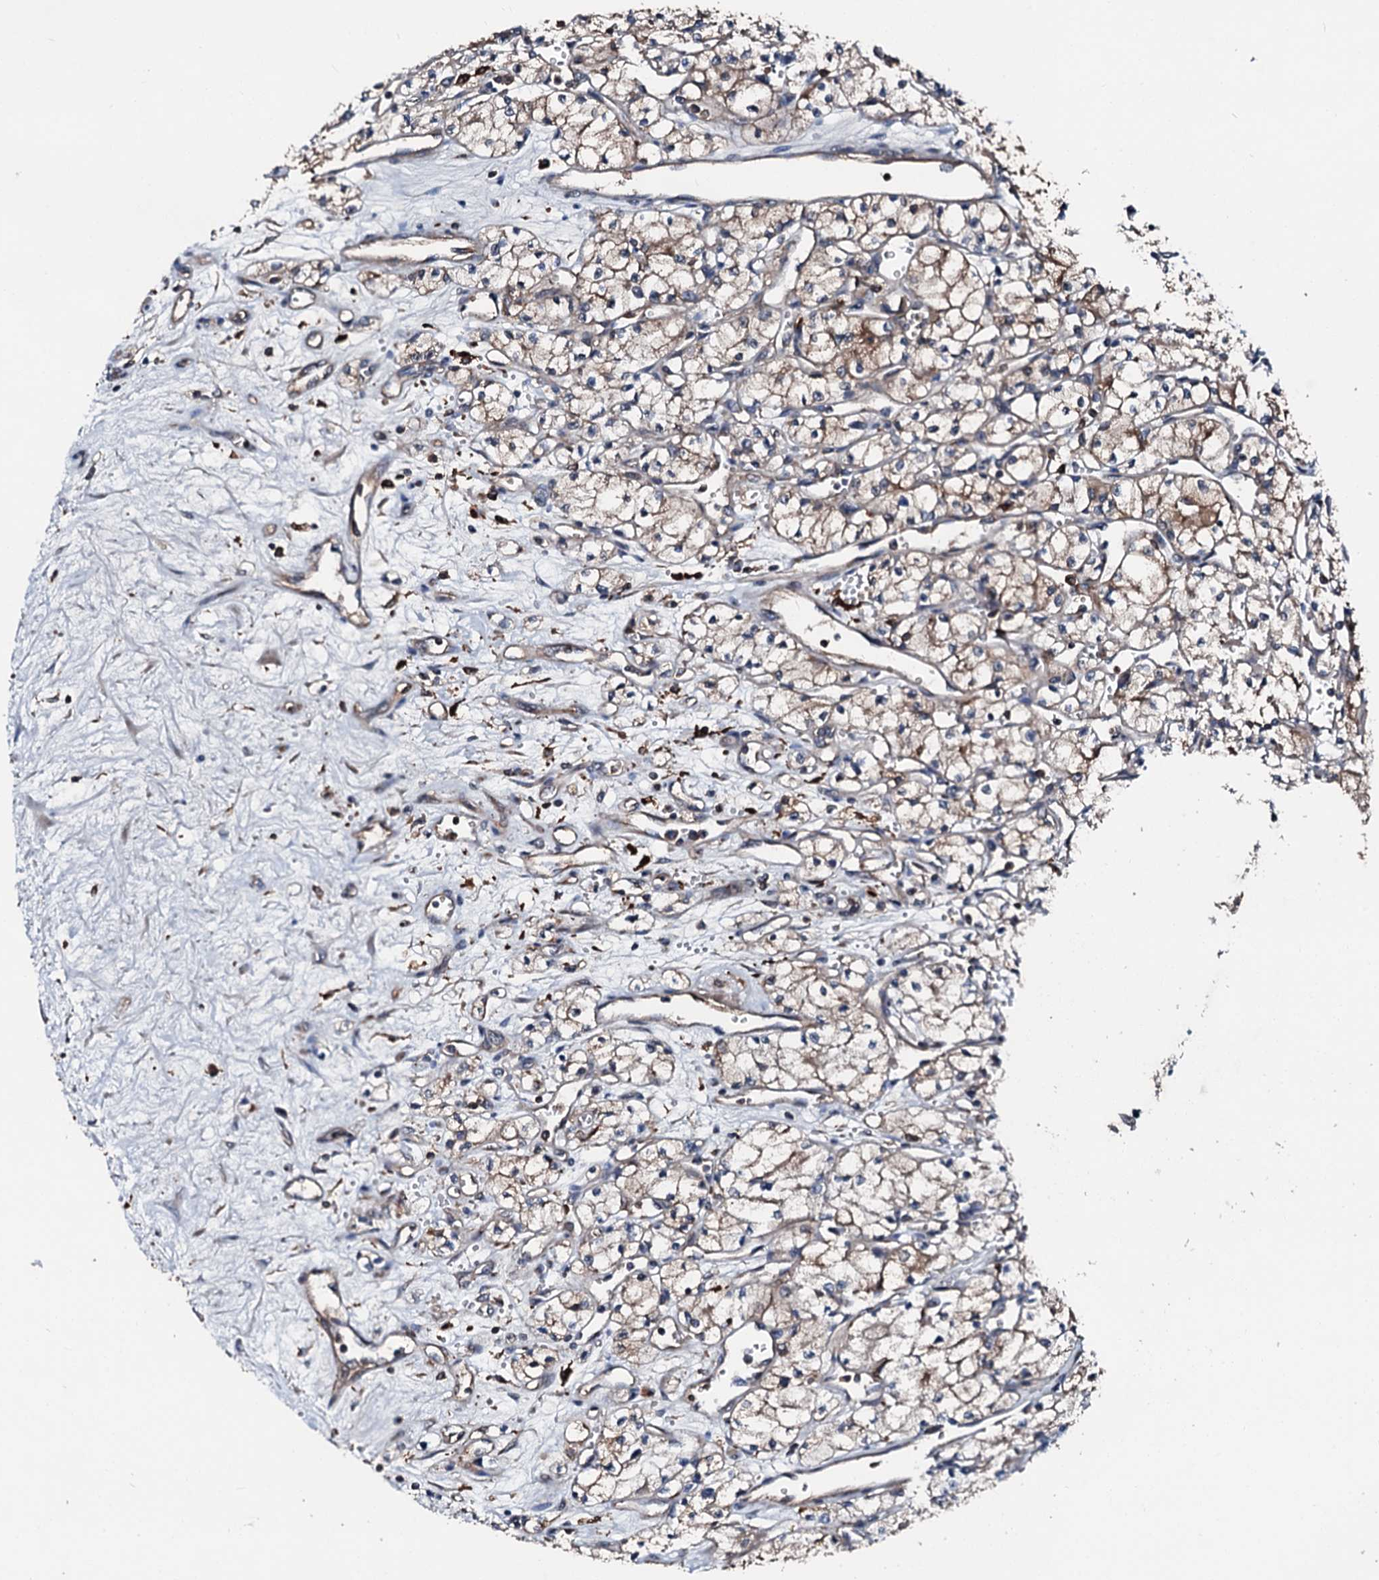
{"staining": {"intensity": "moderate", "quantity": "25%-75%", "location": "cytoplasmic/membranous"}, "tissue": "renal cancer", "cell_type": "Tumor cells", "image_type": "cancer", "snomed": [{"axis": "morphology", "description": "Adenocarcinoma, NOS"}, {"axis": "topography", "description": "Kidney"}], "caption": "Immunohistochemistry (IHC) of renal cancer shows medium levels of moderate cytoplasmic/membranous staining in about 25%-75% of tumor cells.", "gene": "FGD4", "patient": {"sex": "male", "age": 59}}